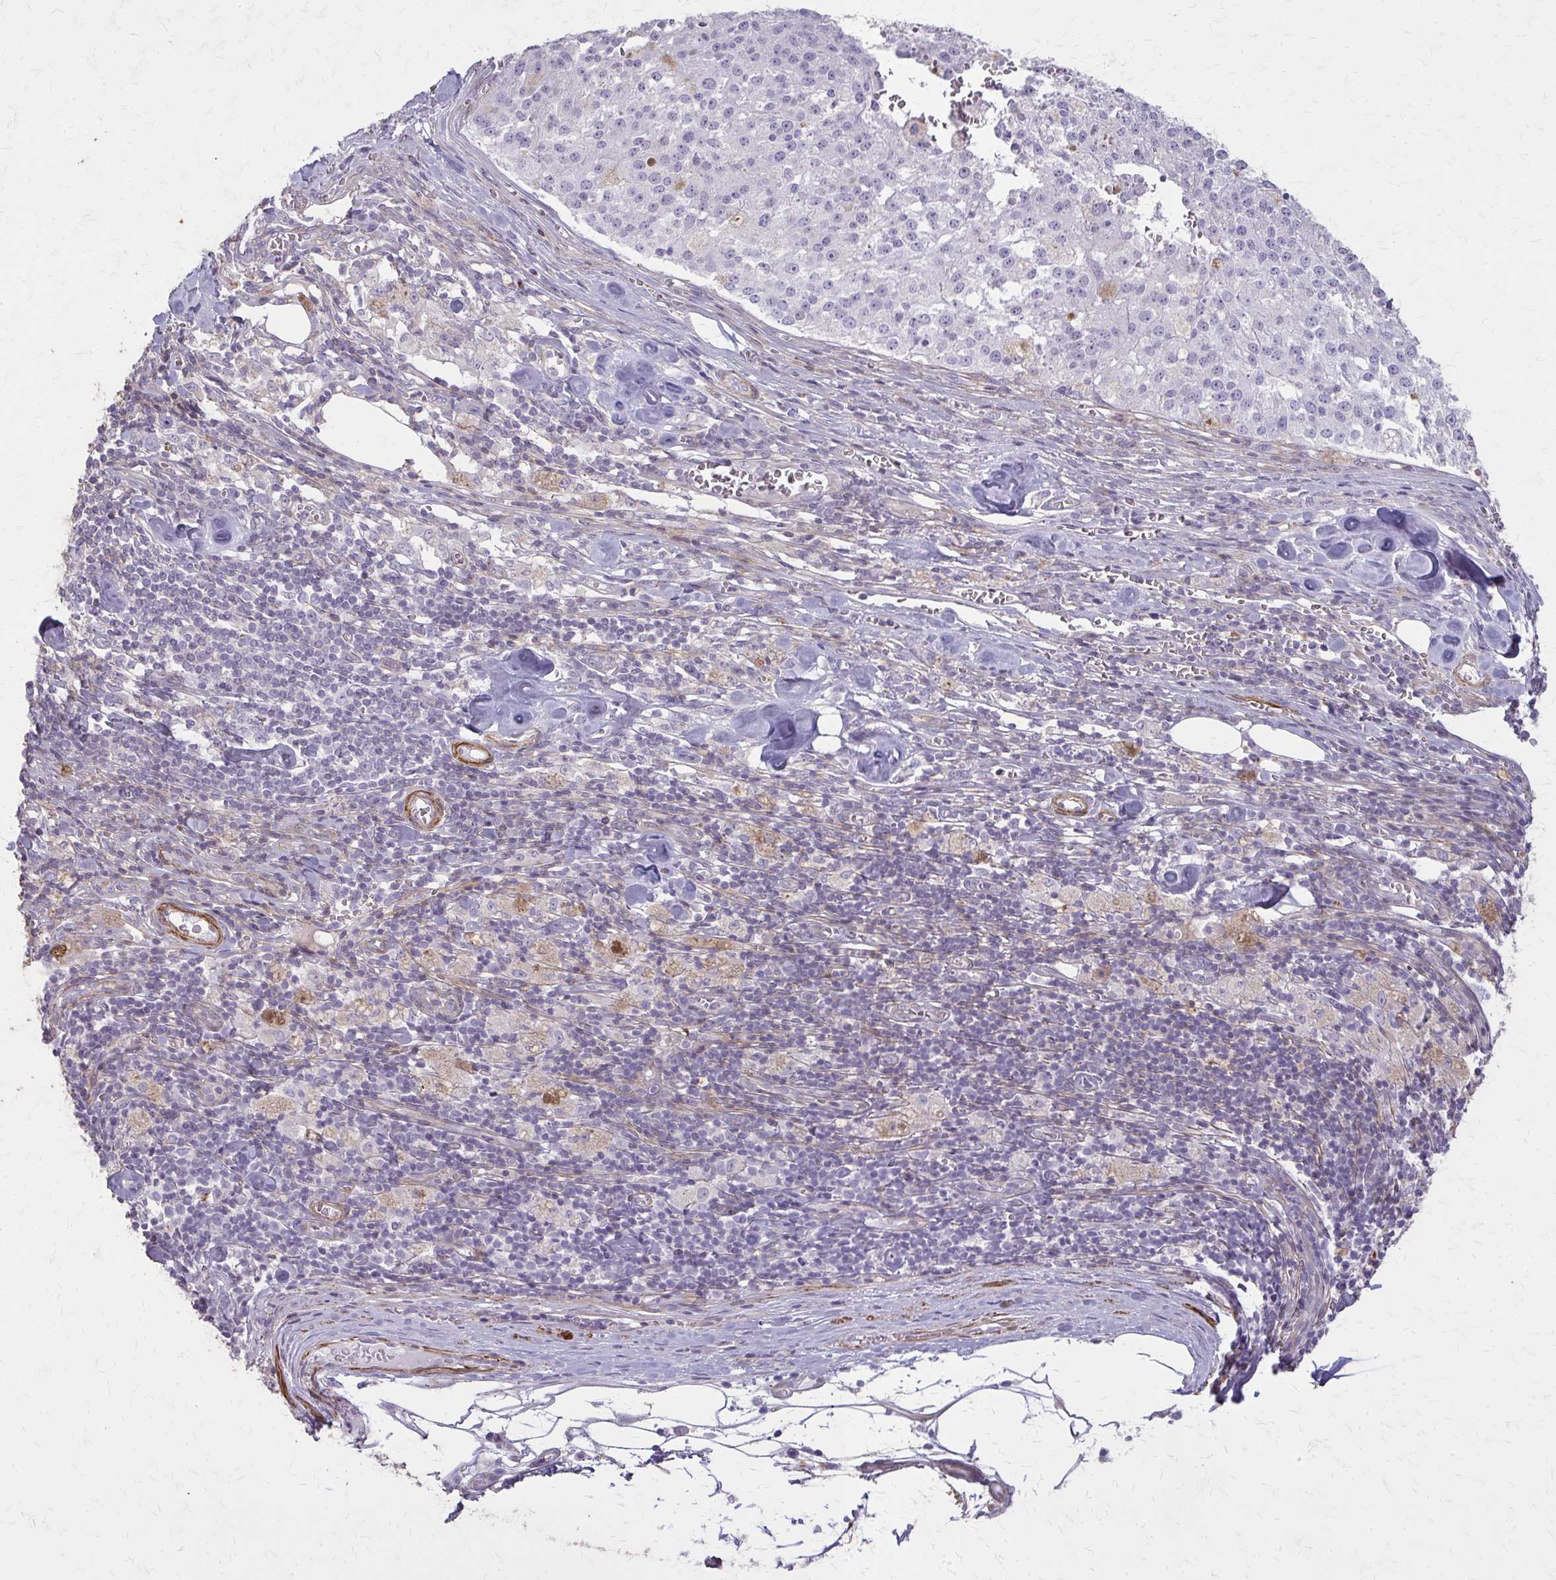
{"staining": {"intensity": "negative", "quantity": "none", "location": "none"}, "tissue": "melanoma", "cell_type": "Tumor cells", "image_type": "cancer", "snomed": [{"axis": "morphology", "description": "Malignant melanoma, Metastatic site"}, {"axis": "topography", "description": "Lymph node"}], "caption": "The image shows no staining of tumor cells in malignant melanoma (metastatic site).", "gene": "TENM4", "patient": {"sex": "female", "age": 64}}